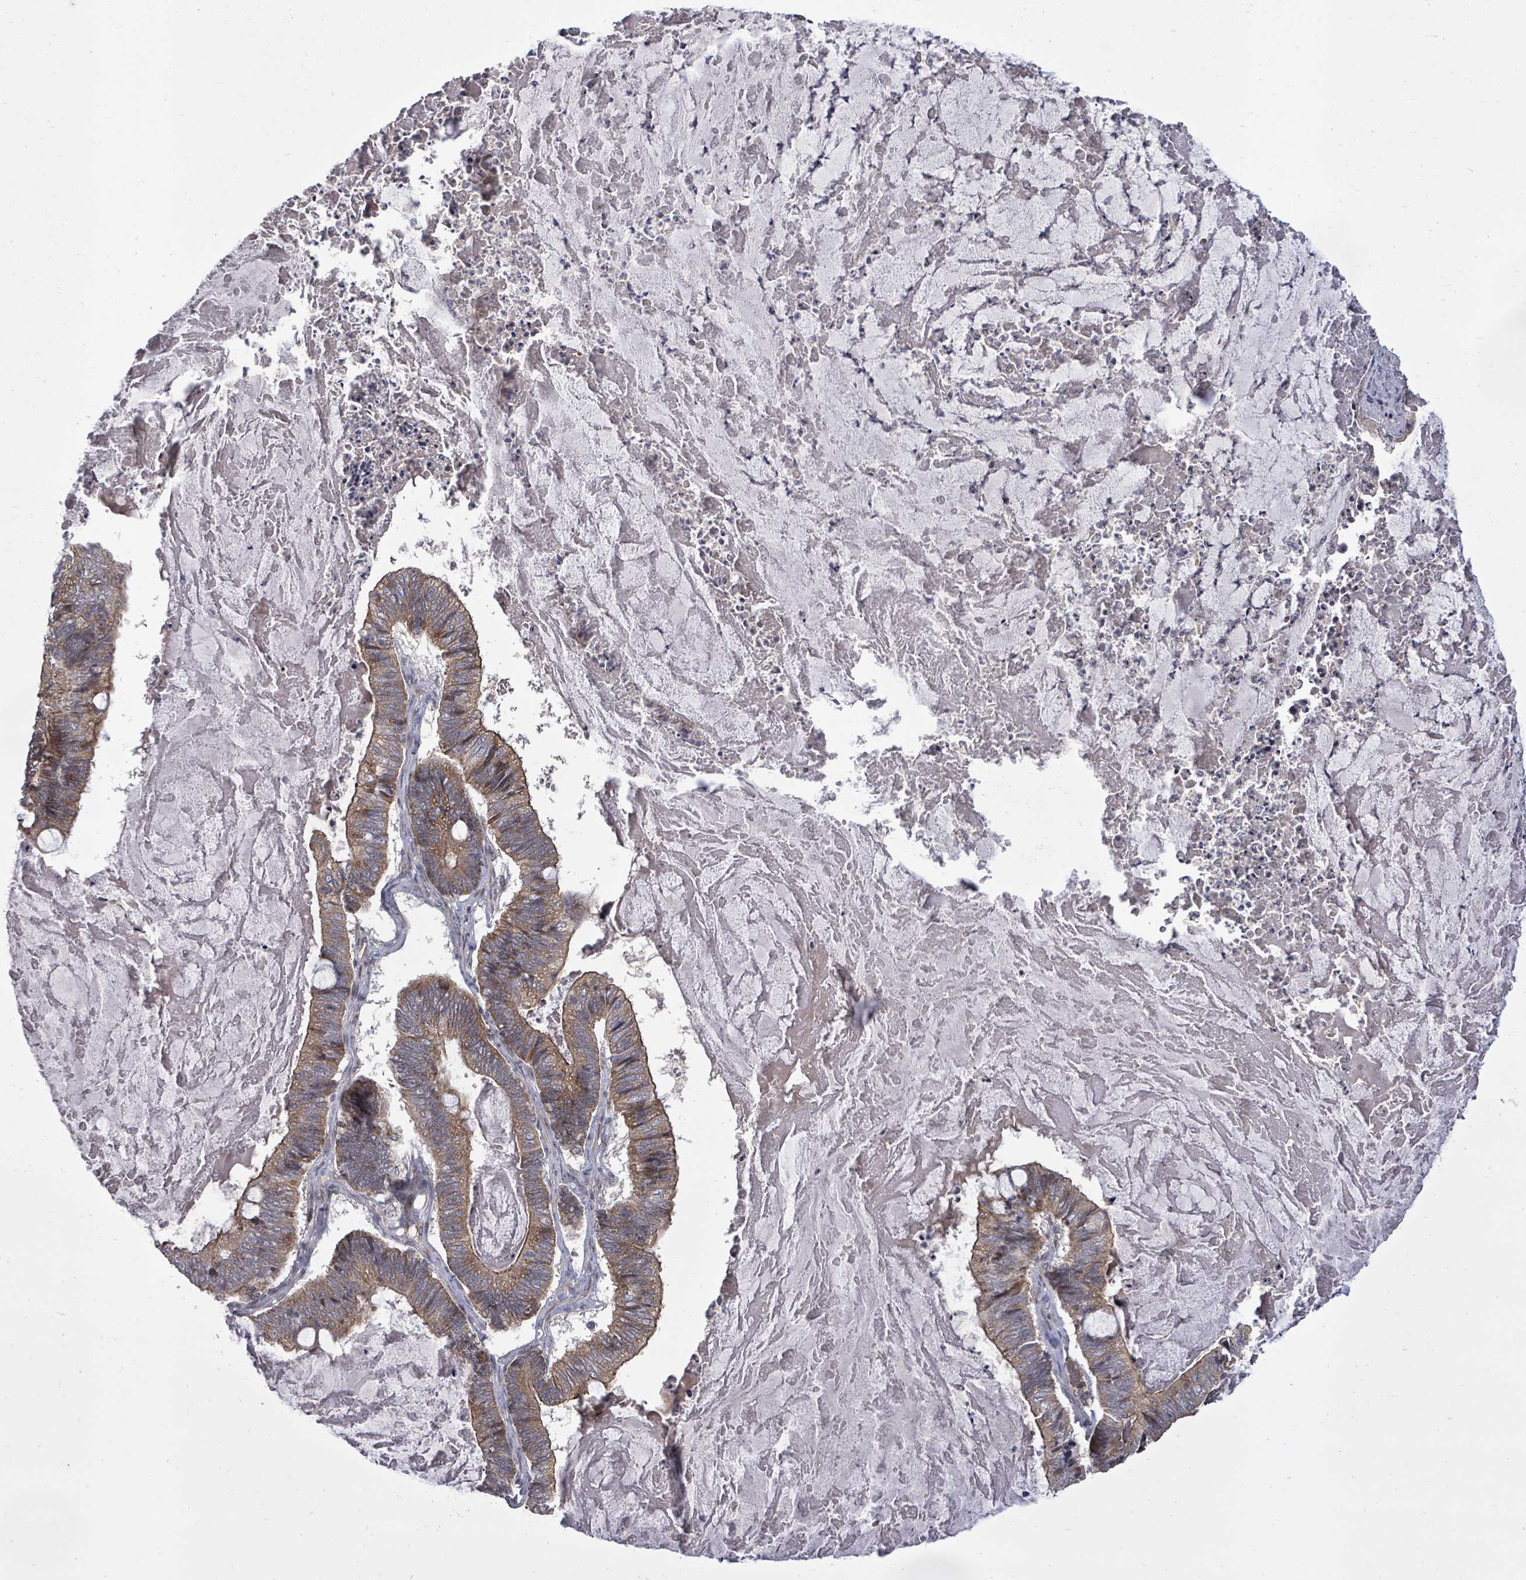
{"staining": {"intensity": "moderate", "quantity": ">75%", "location": "cytoplasmic/membranous"}, "tissue": "ovarian cancer", "cell_type": "Tumor cells", "image_type": "cancer", "snomed": [{"axis": "morphology", "description": "Cystadenocarcinoma, mucinous, NOS"}, {"axis": "topography", "description": "Ovary"}], "caption": "DAB (3,3'-diaminobenzidine) immunohistochemical staining of ovarian mucinous cystadenocarcinoma reveals moderate cytoplasmic/membranous protein positivity in about >75% of tumor cells.", "gene": "KRTAP27-1", "patient": {"sex": "female", "age": 61}}